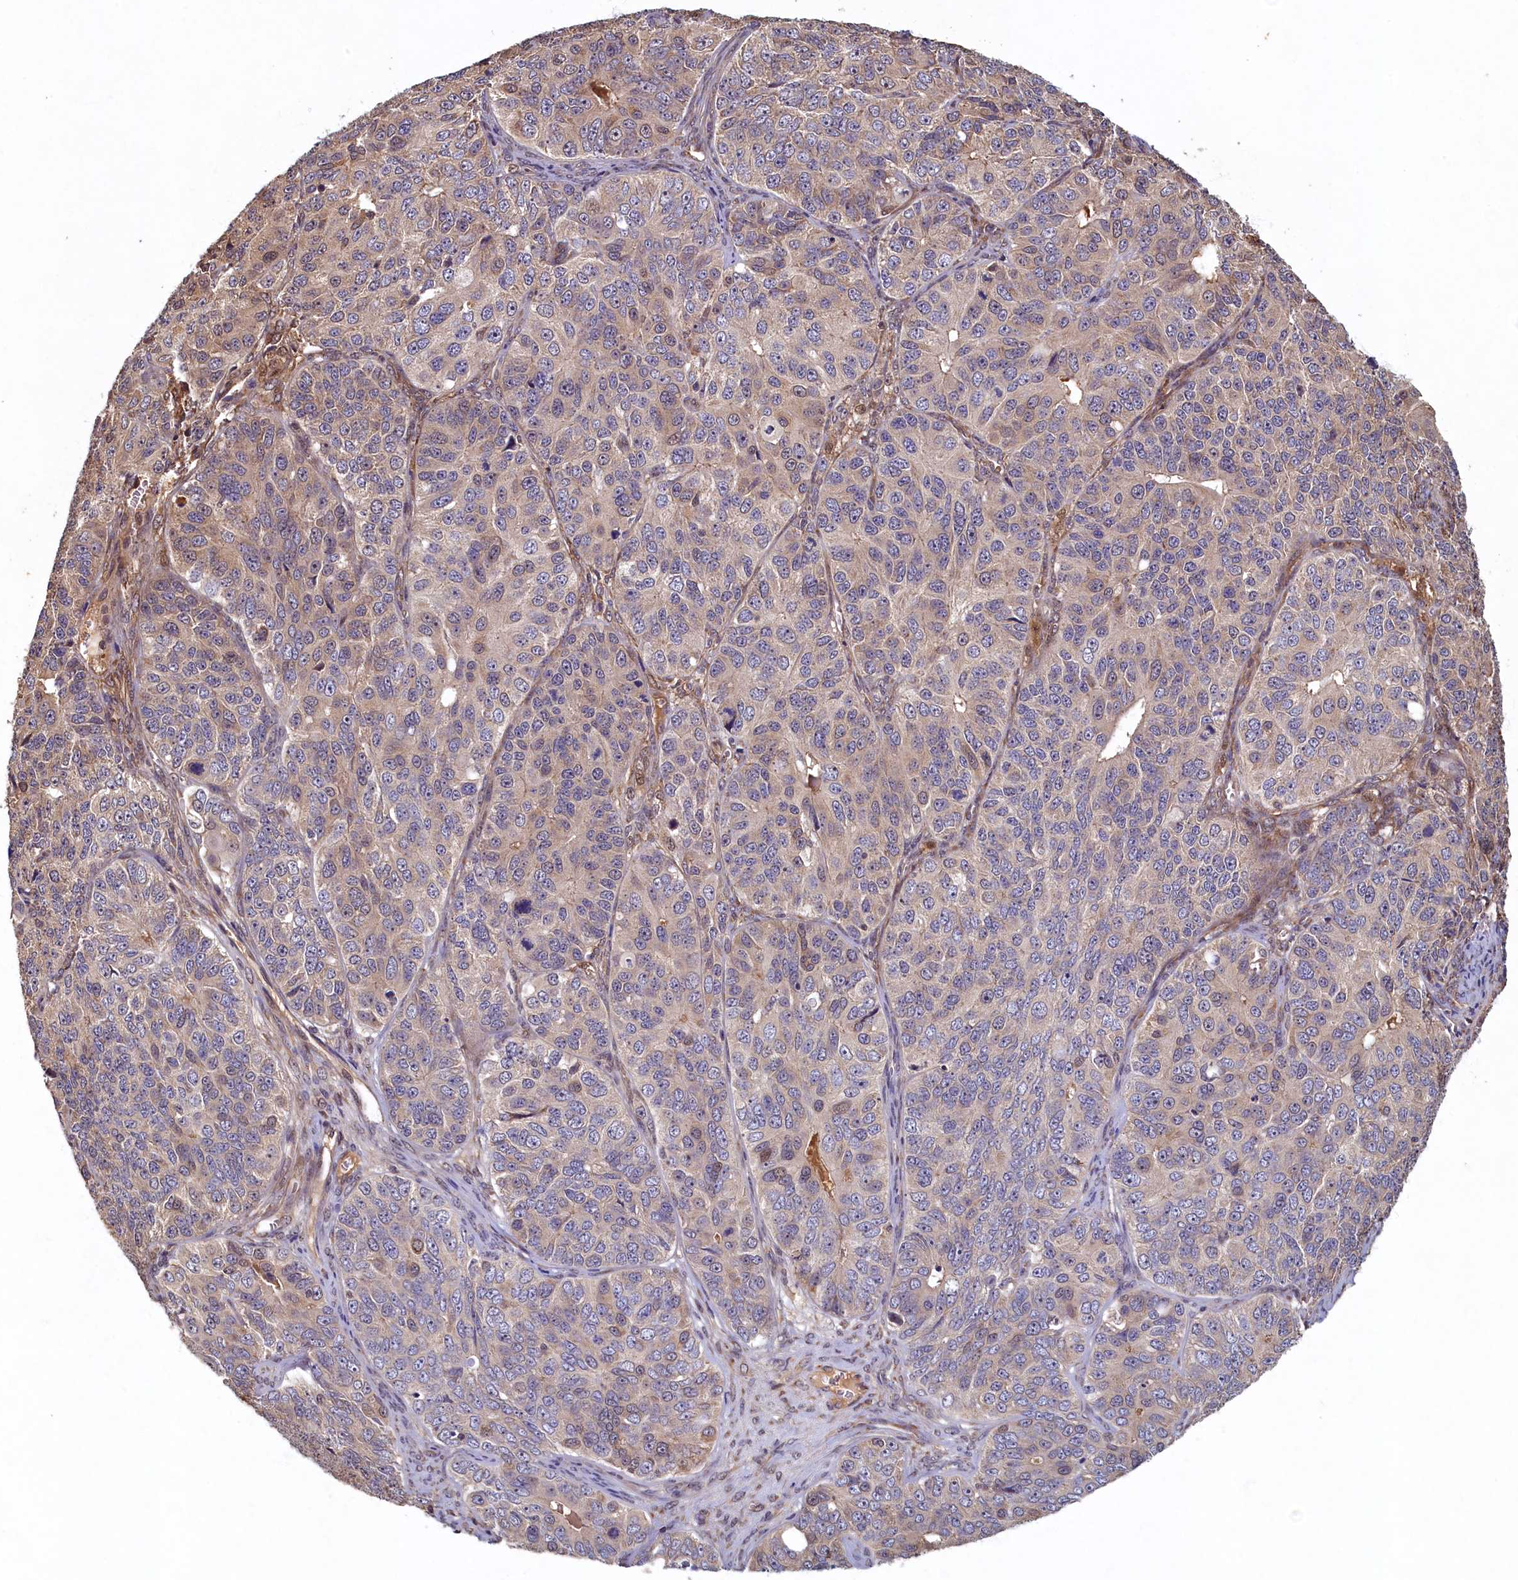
{"staining": {"intensity": "weak", "quantity": "<25%", "location": "cytoplasmic/membranous"}, "tissue": "ovarian cancer", "cell_type": "Tumor cells", "image_type": "cancer", "snomed": [{"axis": "morphology", "description": "Carcinoma, endometroid"}, {"axis": "topography", "description": "Ovary"}], "caption": "Immunohistochemical staining of human ovarian cancer (endometroid carcinoma) shows no significant staining in tumor cells.", "gene": "LCMT2", "patient": {"sex": "female", "age": 51}}